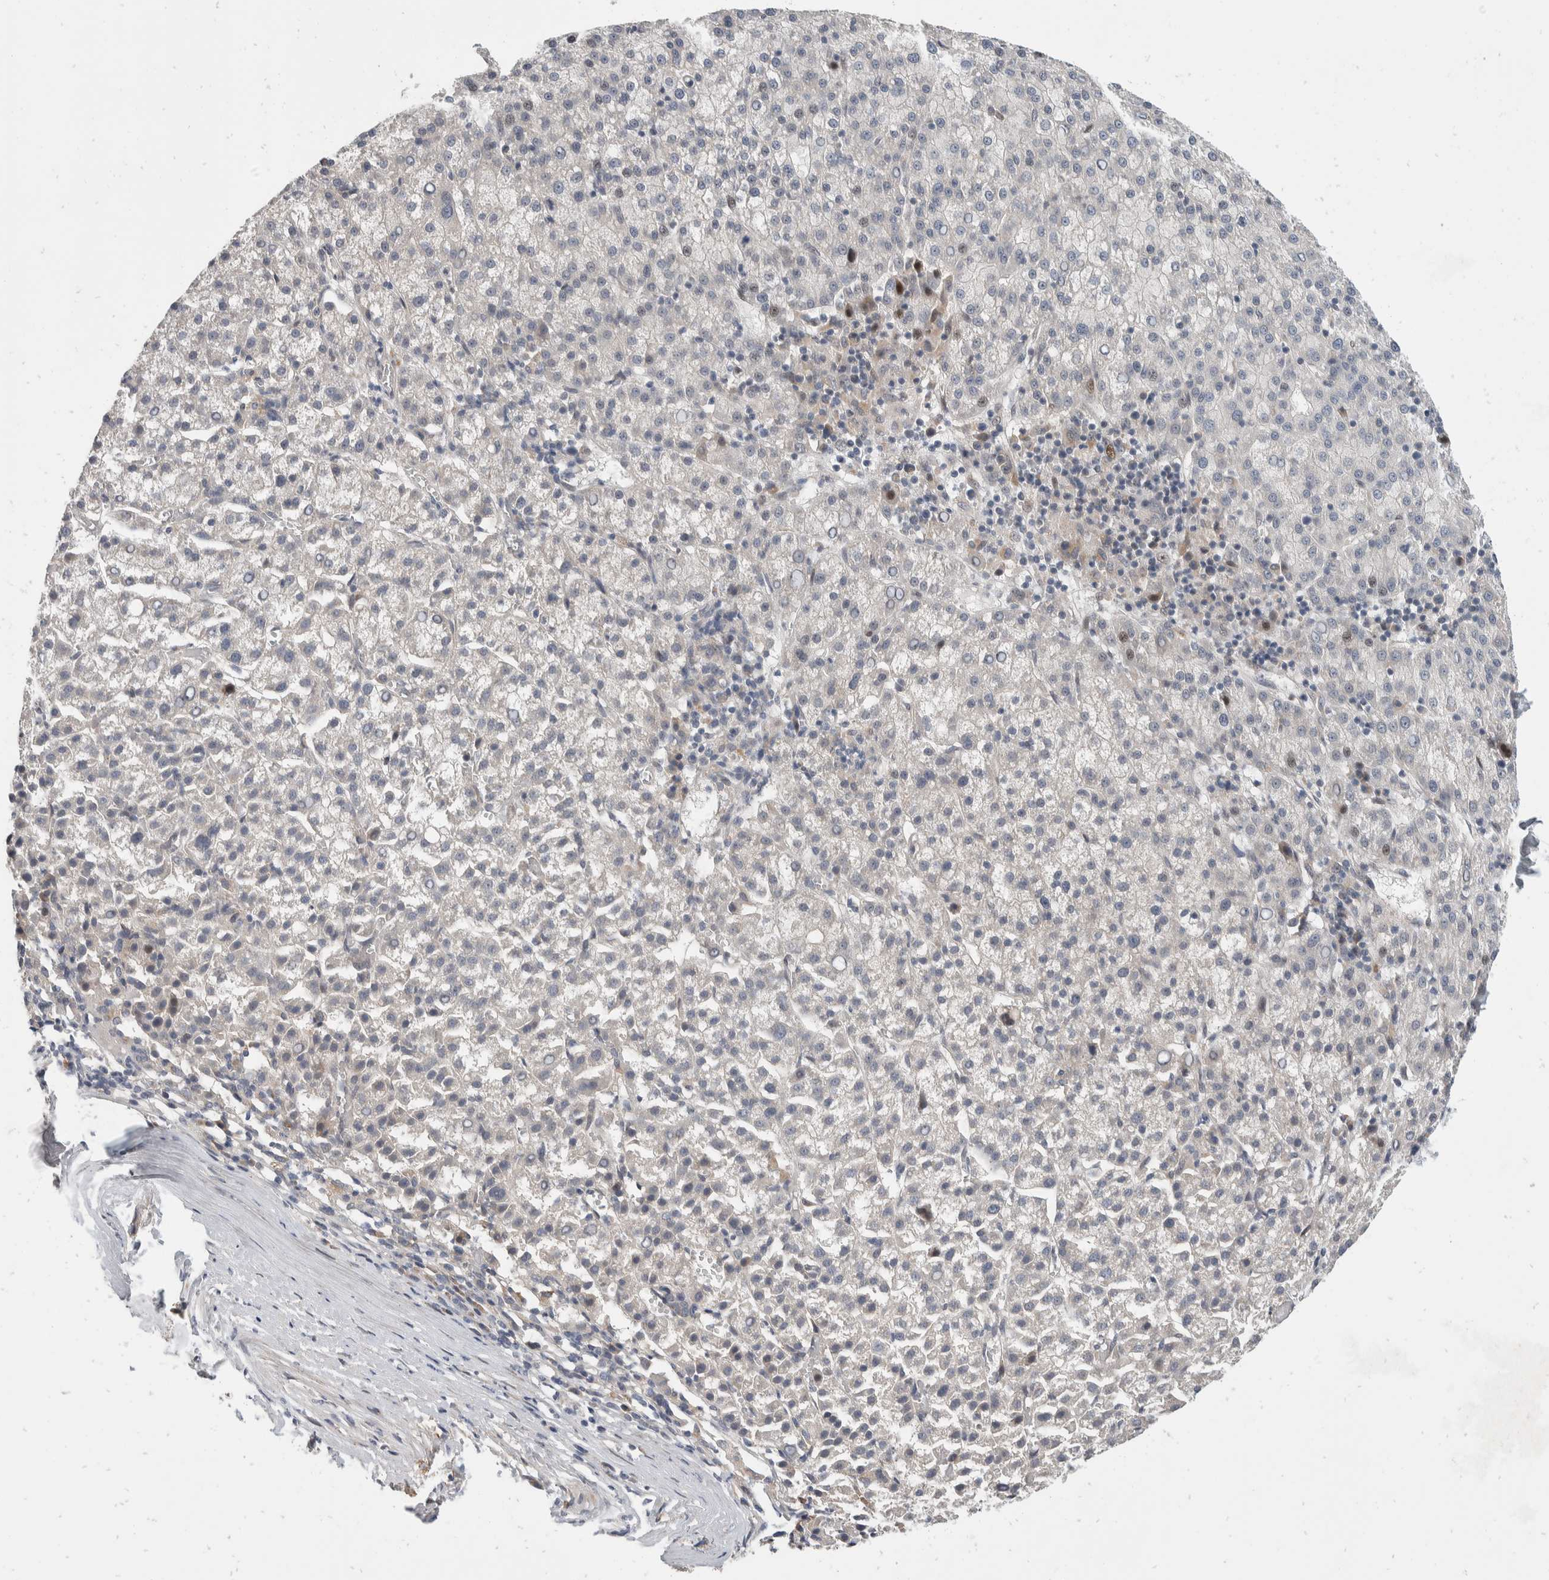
{"staining": {"intensity": "negative", "quantity": "none", "location": "none"}, "tissue": "liver cancer", "cell_type": "Tumor cells", "image_type": "cancer", "snomed": [{"axis": "morphology", "description": "Carcinoma, Hepatocellular, NOS"}, {"axis": "topography", "description": "Liver"}], "caption": "There is no significant expression in tumor cells of liver hepatocellular carcinoma. (Immunohistochemistry (ihc), brightfield microscopy, high magnification).", "gene": "ZNF703", "patient": {"sex": "female", "age": 58}}